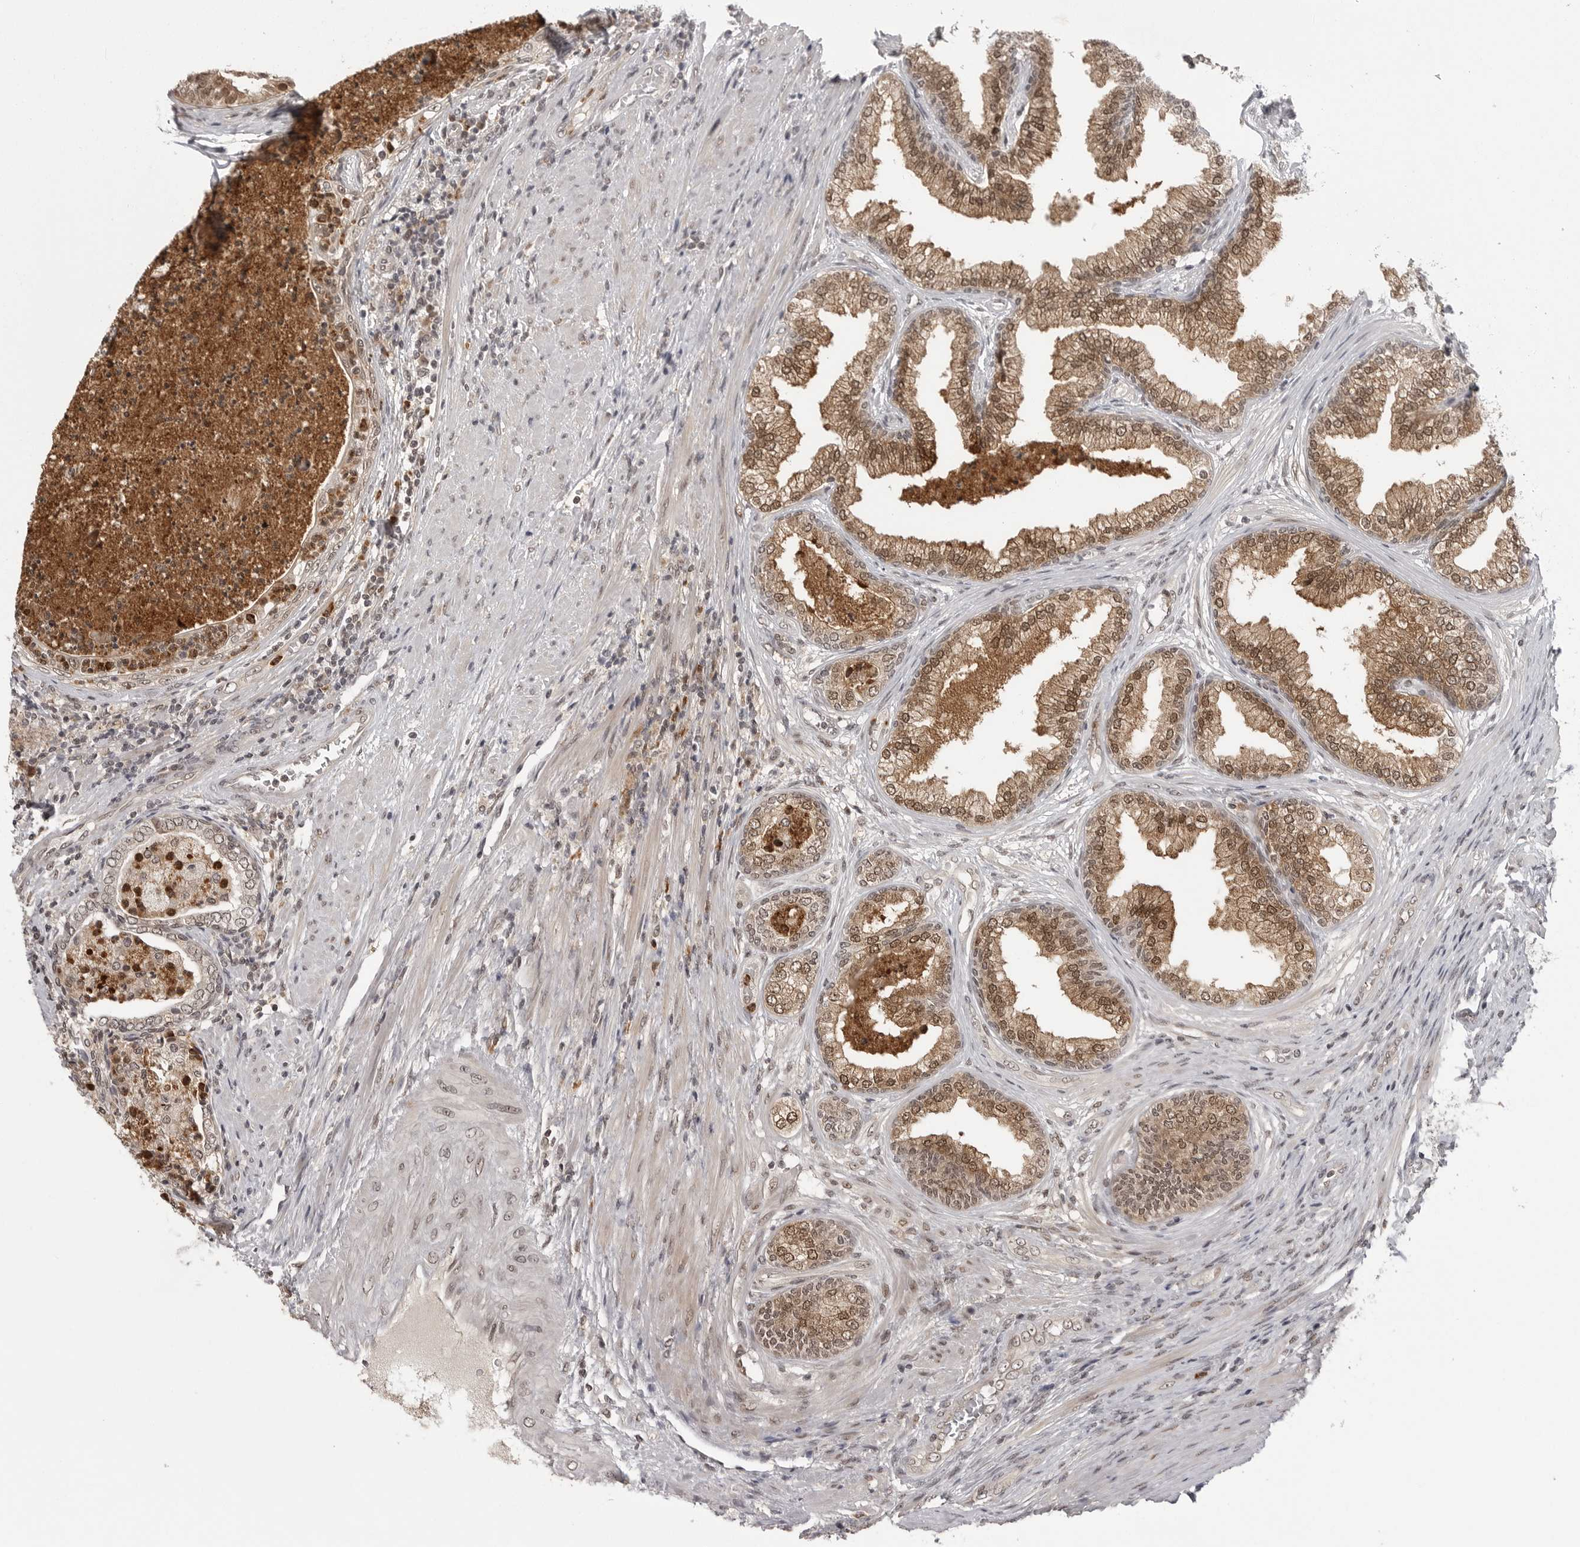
{"staining": {"intensity": "moderate", "quantity": ">75%", "location": "cytoplasmic/membranous,nuclear"}, "tissue": "prostate", "cell_type": "Glandular cells", "image_type": "normal", "snomed": [{"axis": "morphology", "description": "Normal tissue, NOS"}, {"axis": "topography", "description": "Prostate"}], "caption": "Prostate stained with a brown dye exhibits moderate cytoplasmic/membranous,nuclear positive positivity in about >75% of glandular cells.", "gene": "PEG3", "patient": {"sex": "male", "age": 76}}